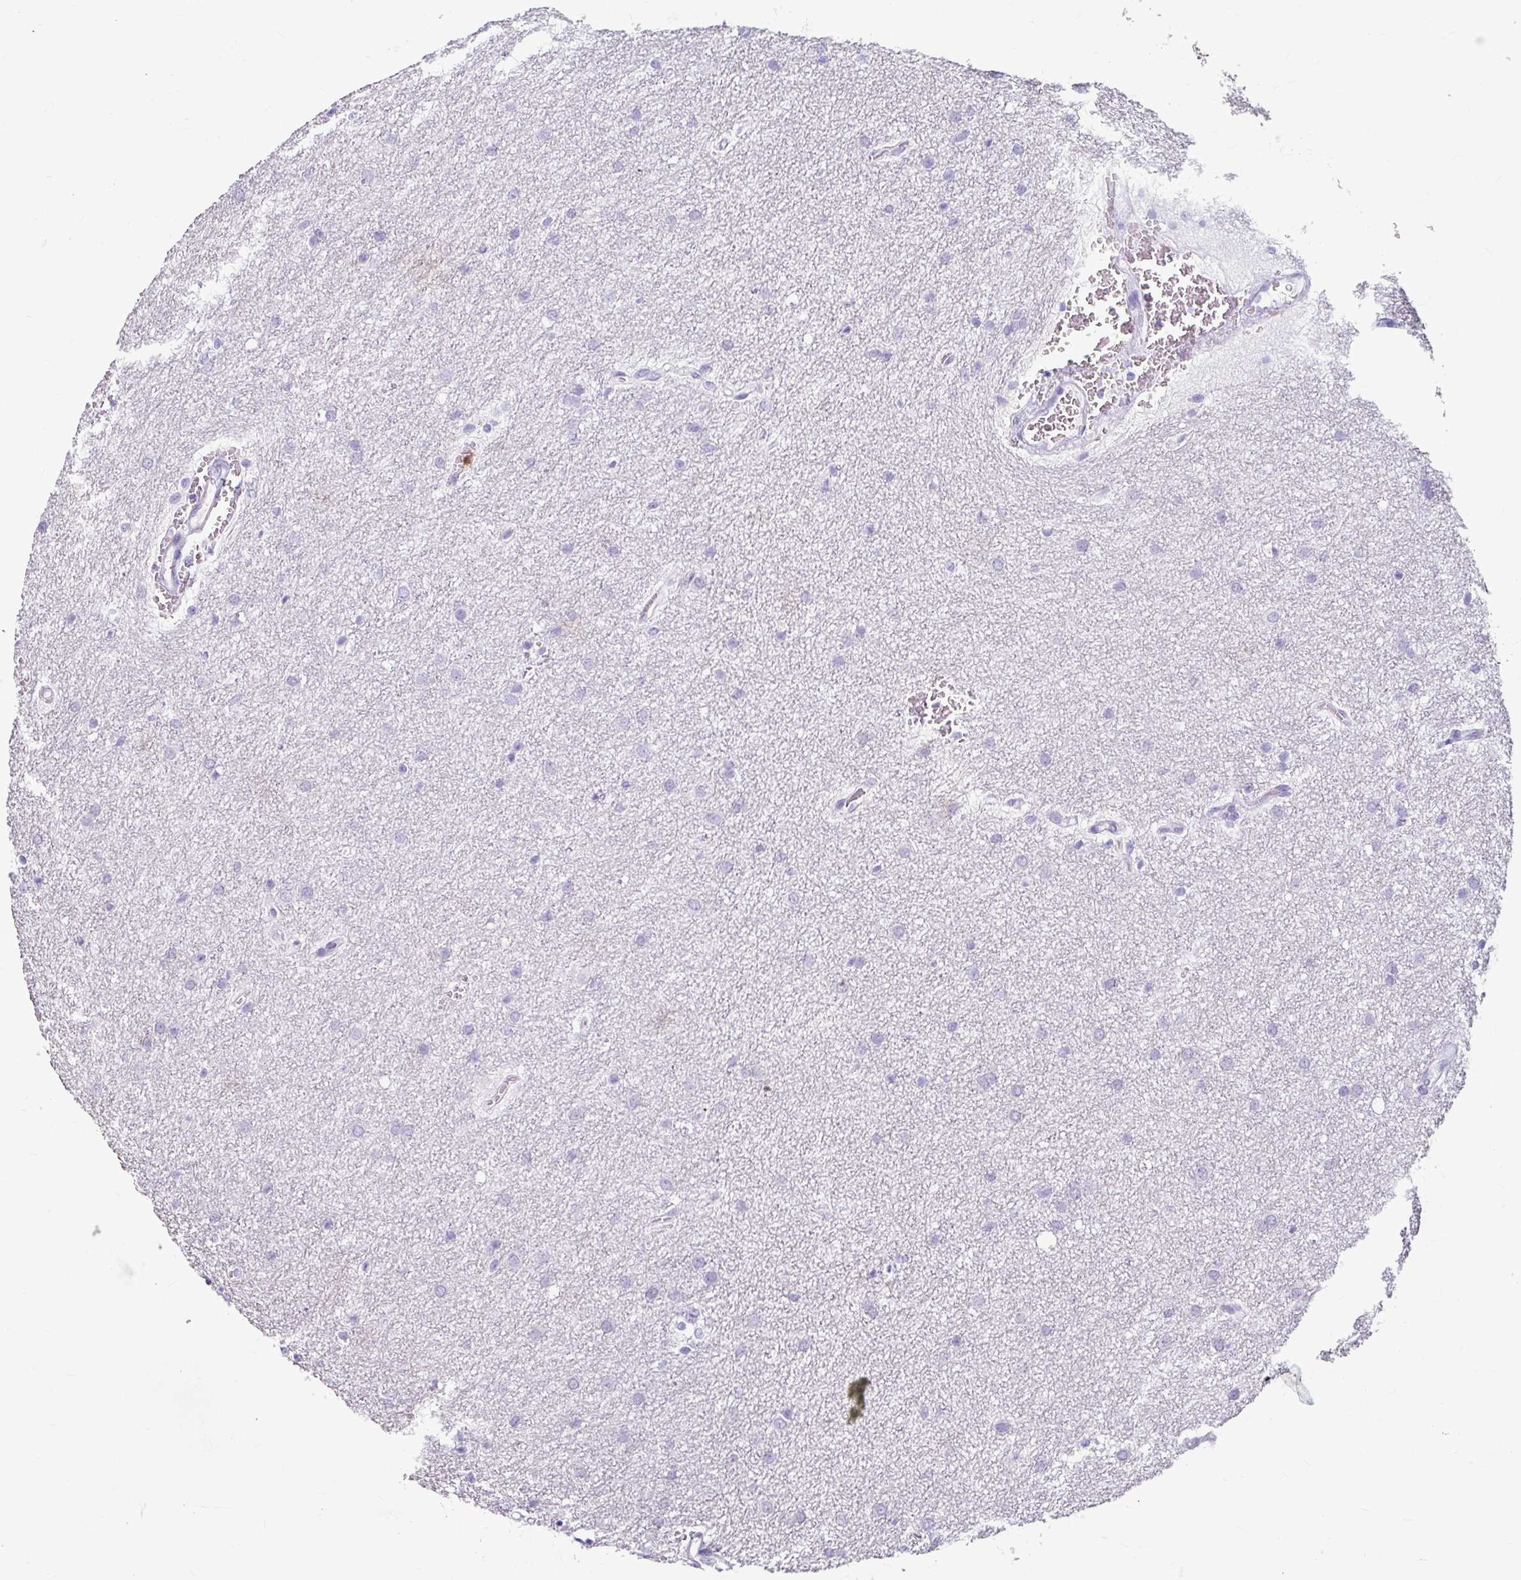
{"staining": {"intensity": "negative", "quantity": "none", "location": "none"}, "tissue": "glioma", "cell_type": "Tumor cells", "image_type": "cancer", "snomed": [{"axis": "morphology", "description": "Glioma, malignant, Low grade"}, {"axis": "topography", "description": "Cerebellum"}], "caption": "A high-resolution micrograph shows IHC staining of malignant low-grade glioma, which shows no significant expression in tumor cells.", "gene": "ANKRD1", "patient": {"sex": "female", "age": 5}}